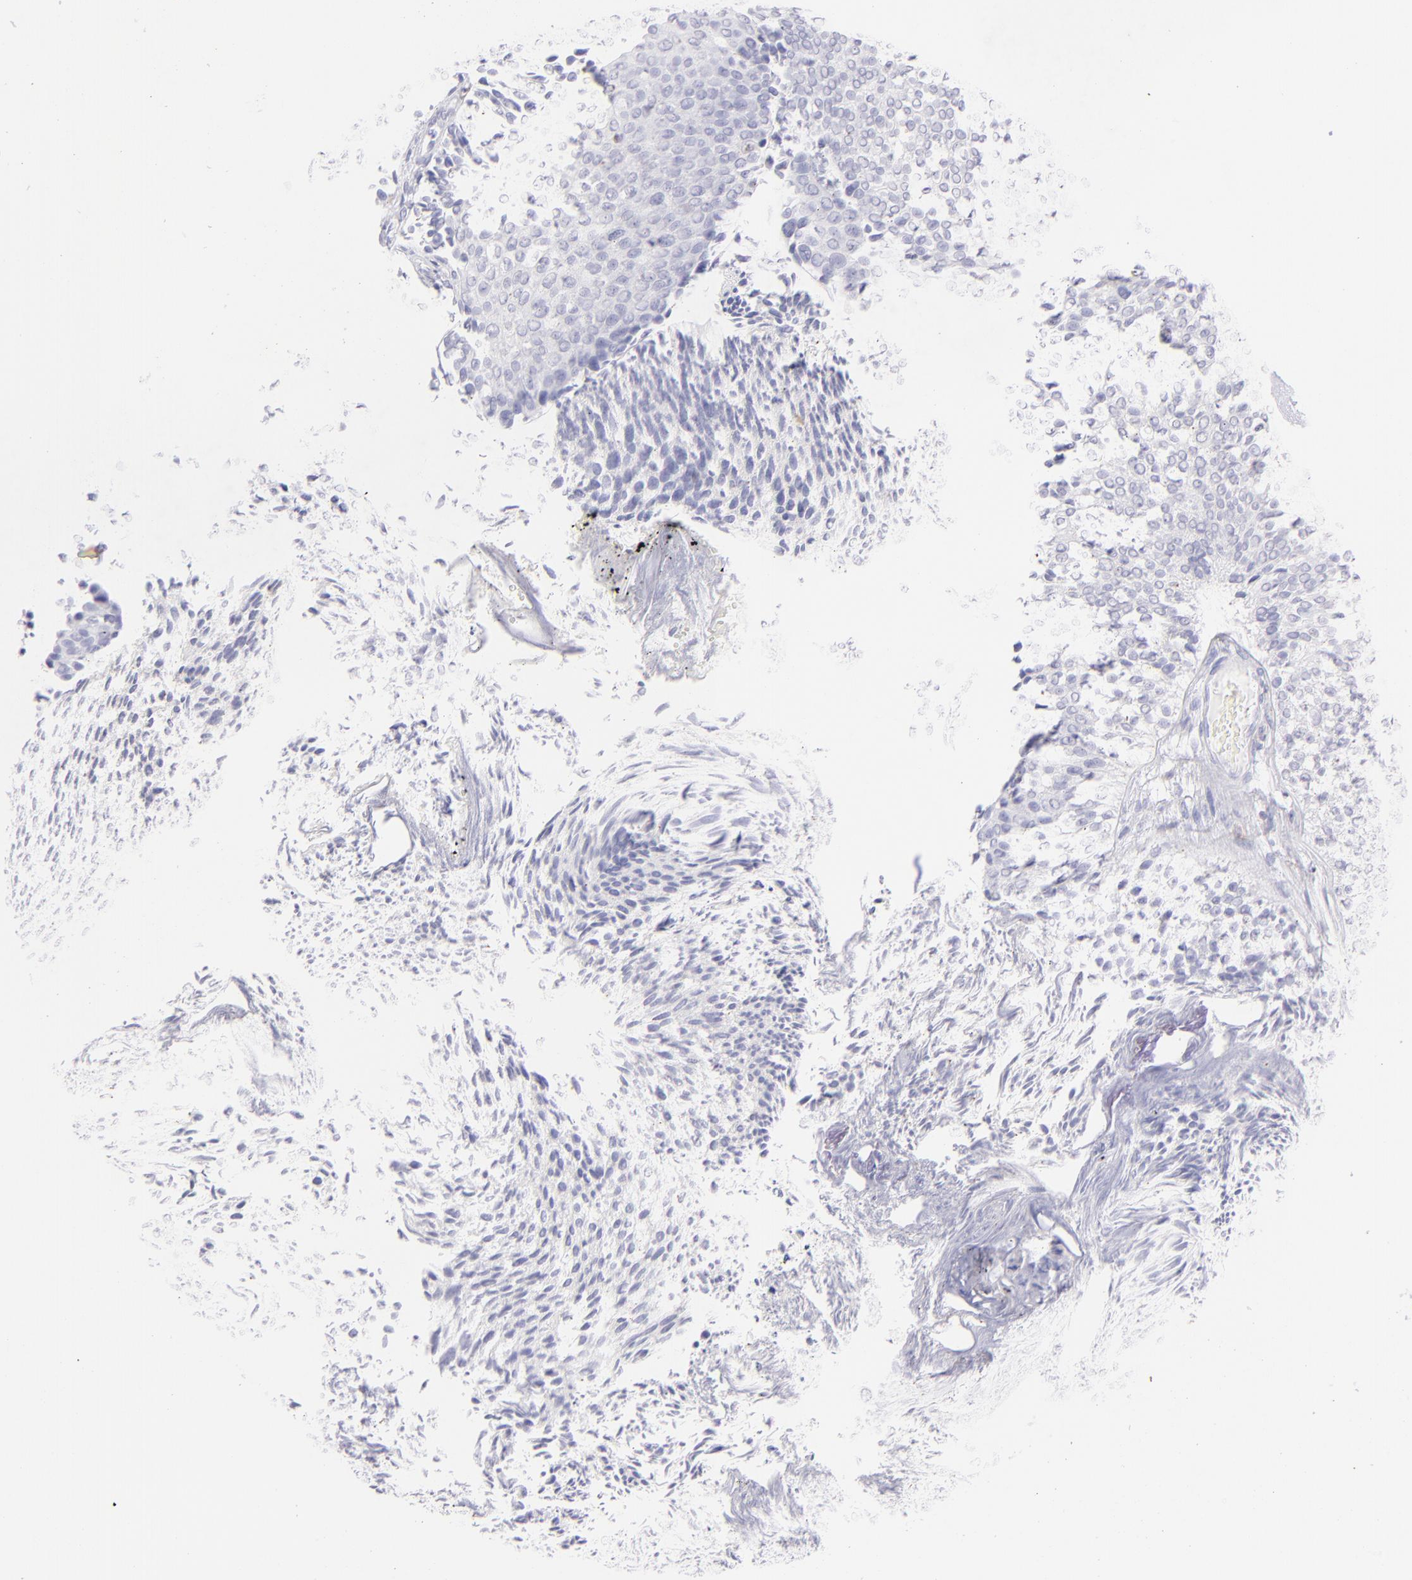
{"staining": {"intensity": "negative", "quantity": "none", "location": "none"}, "tissue": "urothelial cancer", "cell_type": "Tumor cells", "image_type": "cancer", "snomed": [{"axis": "morphology", "description": "Urothelial carcinoma, Low grade"}, {"axis": "topography", "description": "Urinary bladder"}], "caption": "Tumor cells are negative for protein expression in human urothelial carcinoma (low-grade).", "gene": "CD69", "patient": {"sex": "male", "age": 84}}